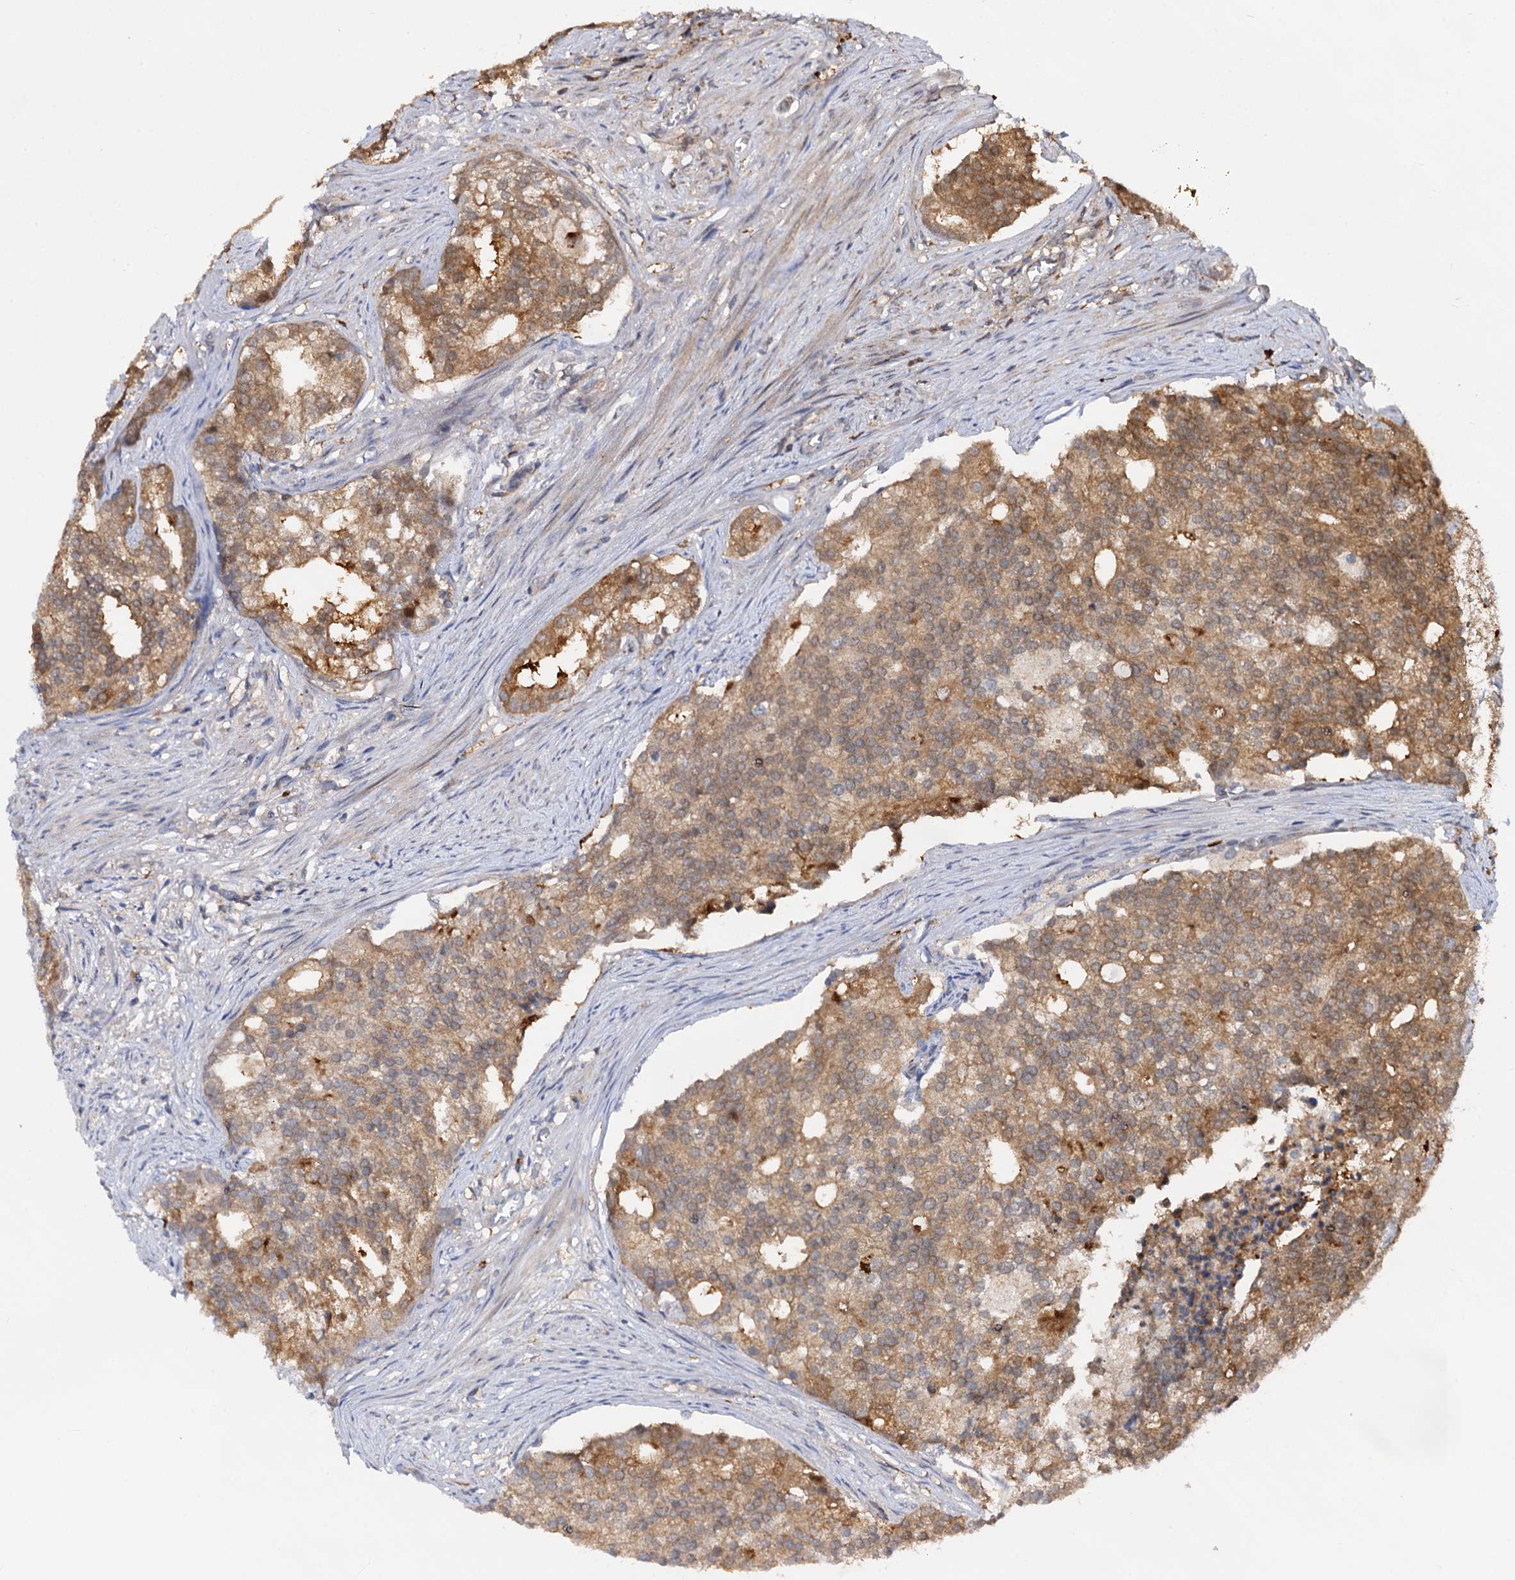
{"staining": {"intensity": "moderate", "quantity": "25%-75%", "location": "cytoplasmic/membranous,nuclear"}, "tissue": "prostate cancer", "cell_type": "Tumor cells", "image_type": "cancer", "snomed": [{"axis": "morphology", "description": "Adenocarcinoma, Low grade"}, {"axis": "topography", "description": "Prostate"}], "caption": "A medium amount of moderate cytoplasmic/membranous and nuclear expression is present in approximately 25%-75% of tumor cells in prostate adenocarcinoma (low-grade) tissue.", "gene": "SELENOP", "patient": {"sex": "male", "age": 71}}